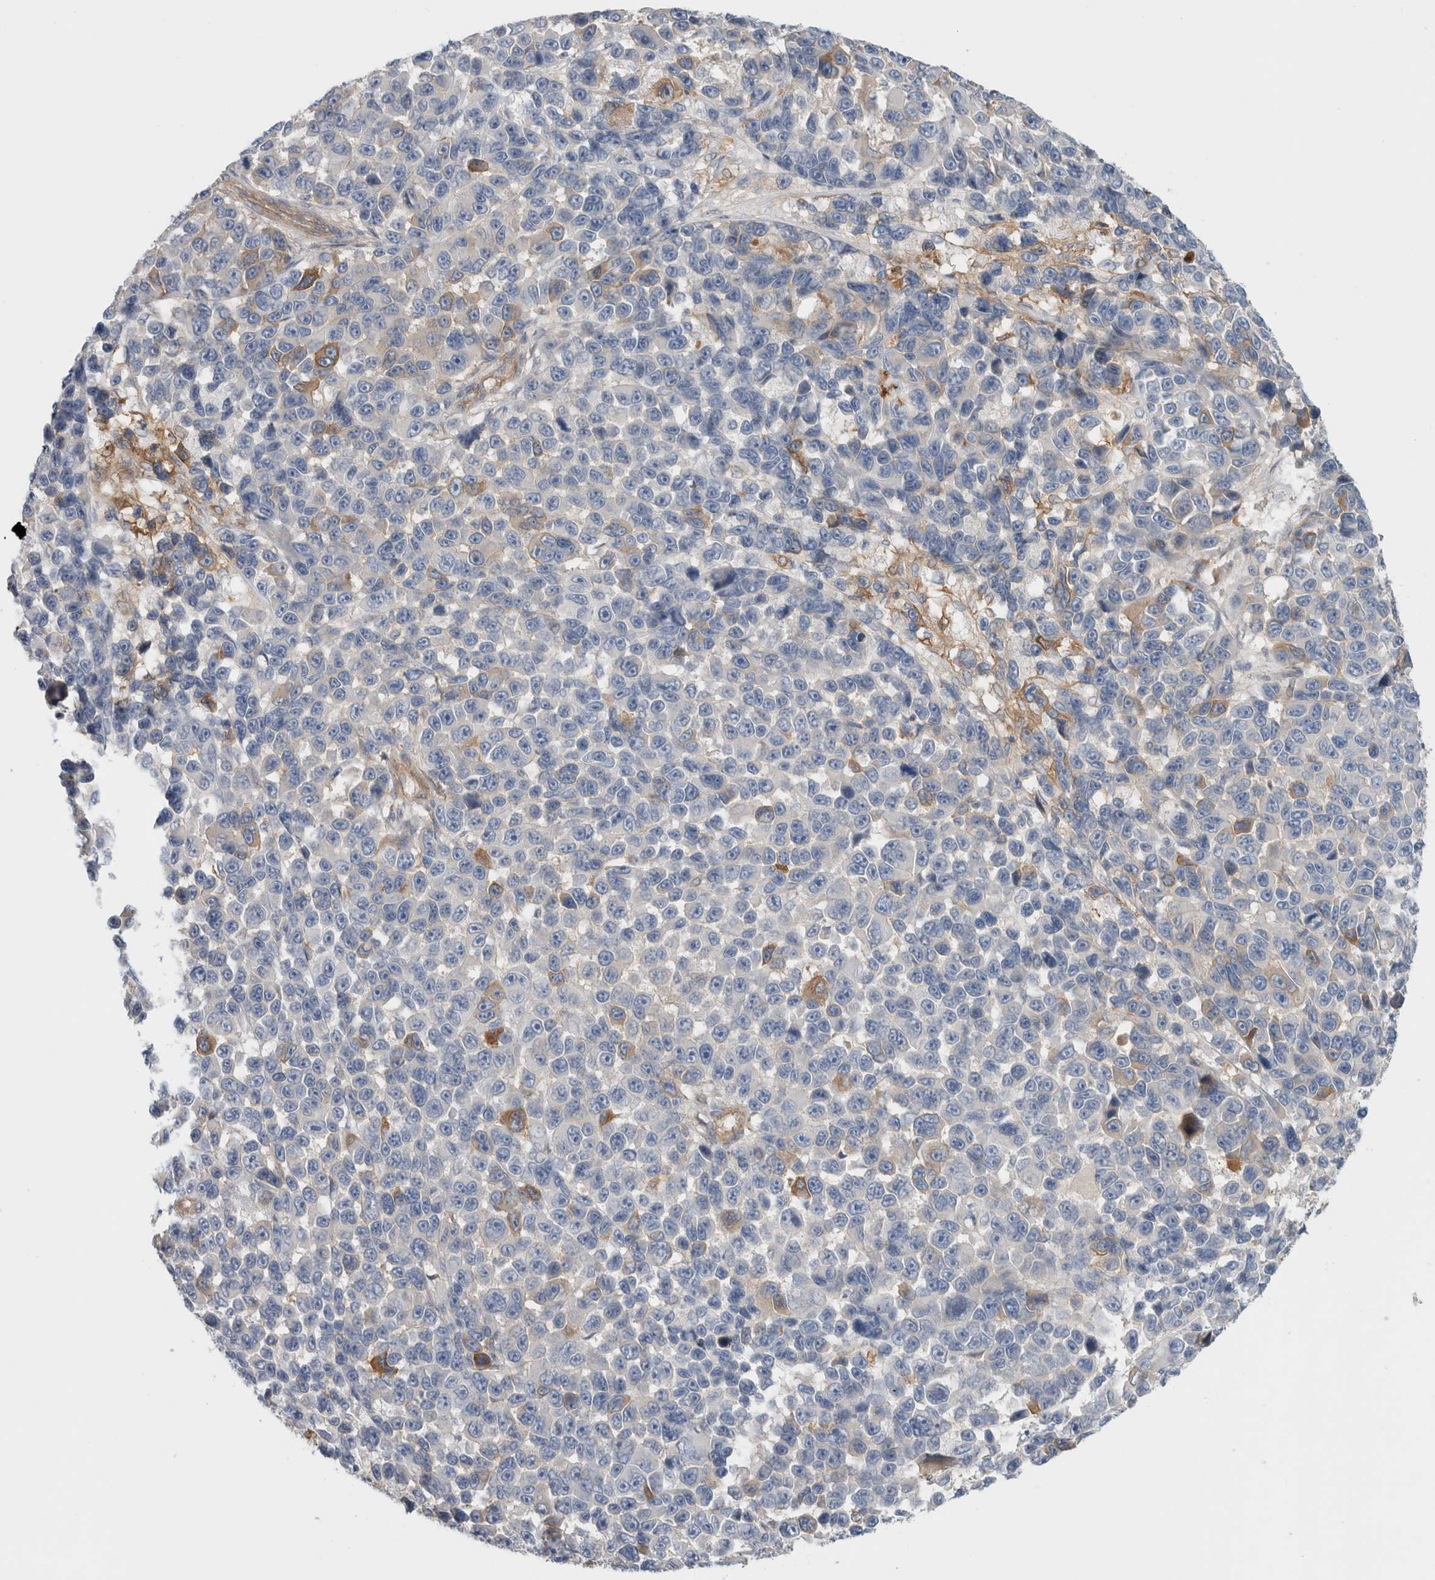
{"staining": {"intensity": "negative", "quantity": "none", "location": "none"}, "tissue": "melanoma", "cell_type": "Tumor cells", "image_type": "cancer", "snomed": [{"axis": "morphology", "description": "Malignant melanoma, NOS"}, {"axis": "topography", "description": "Skin"}], "caption": "A high-resolution image shows immunohistochemistry staining of melanoma, which demonstrates no significant expression in tumor cells. (Immunohistochemistry (ihc), brightfield microscopy, high magnification).", "gene": "CFI", "patient": {"sex": "male", "age": 53}}